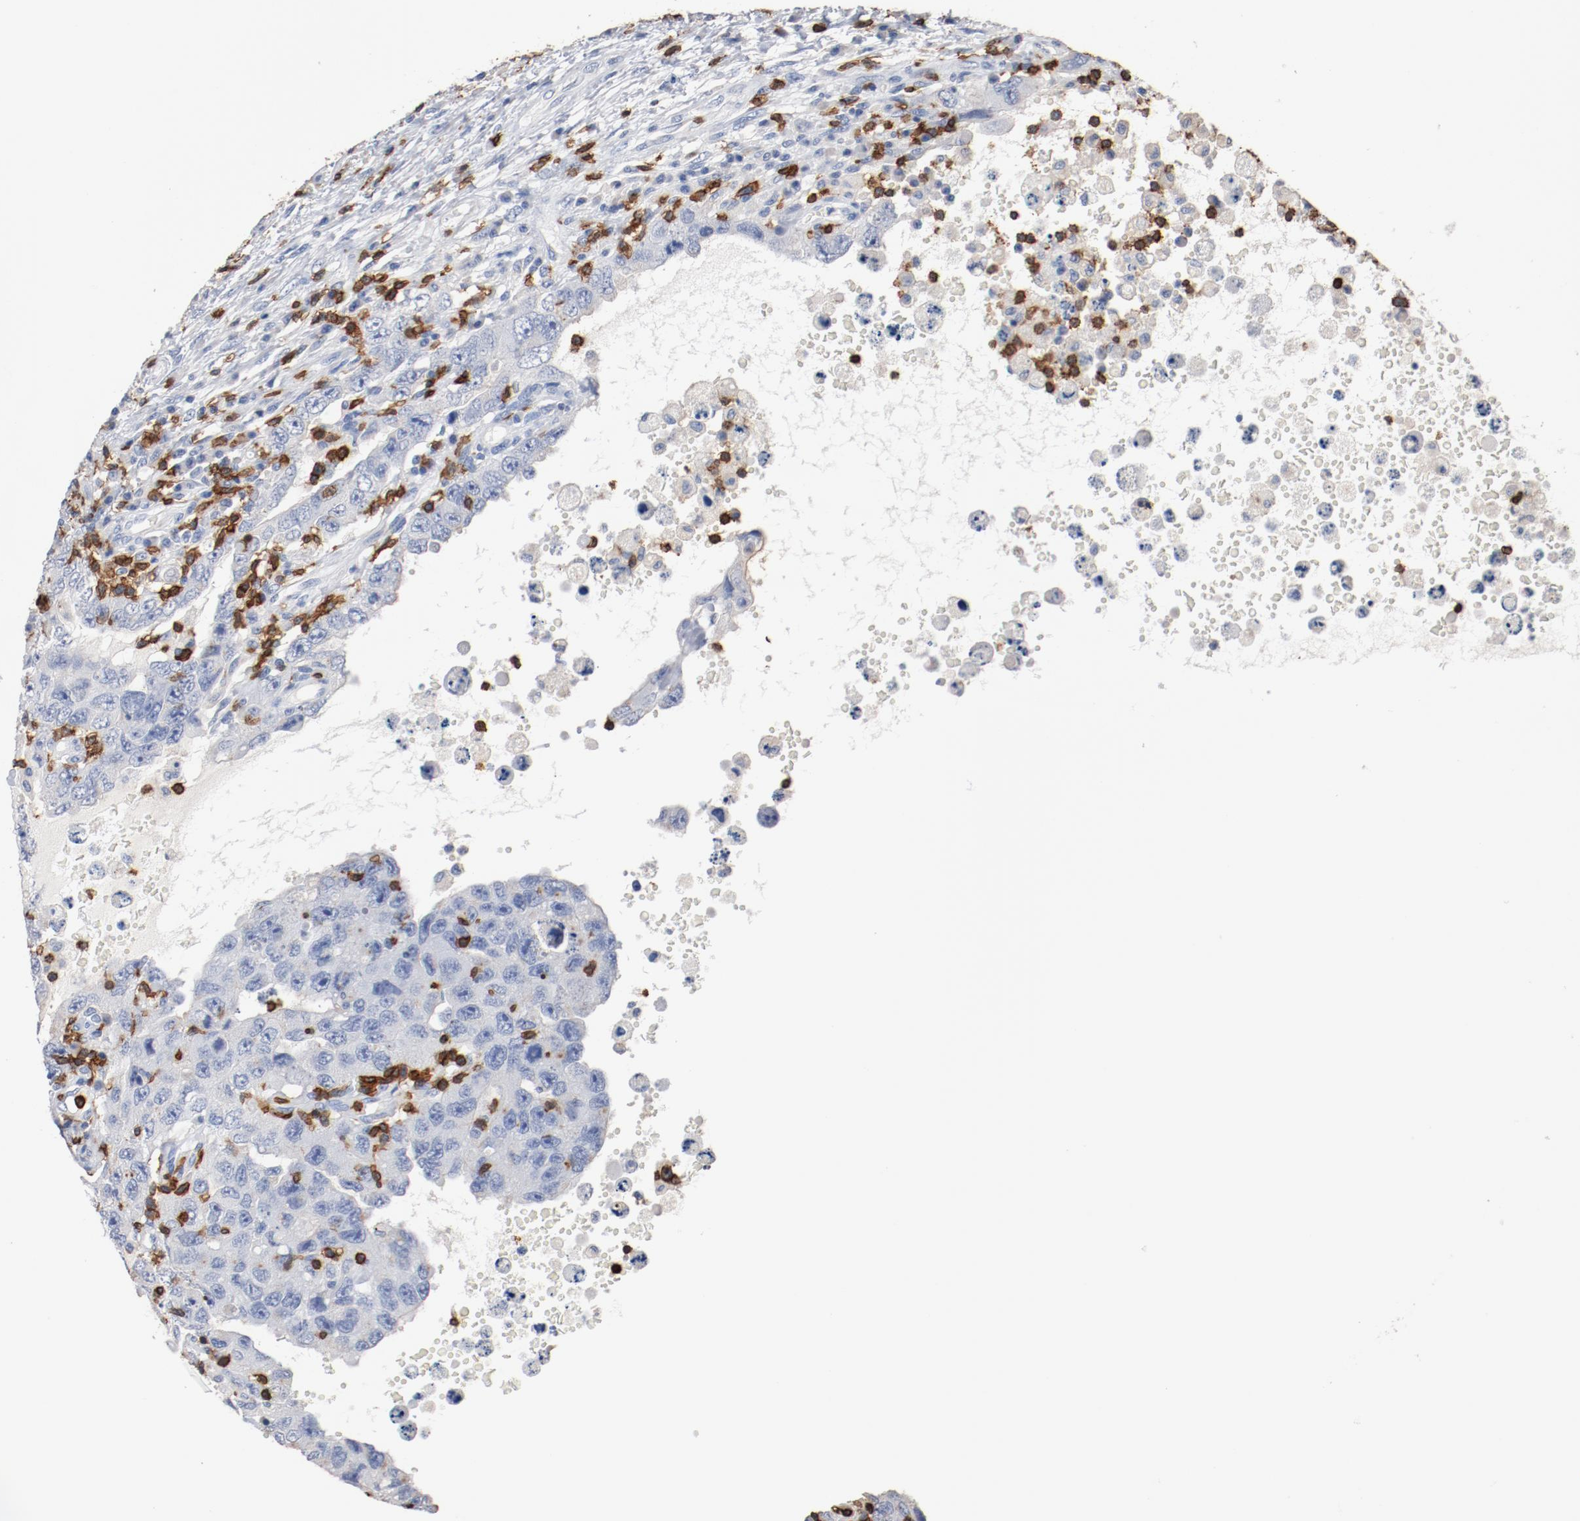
{"staining": {"intensity": "negative", "quantity": "none", "location": "none"}, "tissue": "testis cancer", "cell_type": "Tumor cells", "image_type": "cancer", "snomed": [{"axis": "morphology", "description": "Carcinoma, Embryonal, NOS"}, {"axis": "topography", "description": "Testis"}], "caption": "Testis cancer (embryonal carcinoma) was stained to show a protein in brown. There is no significant positivity in tumor cells.", "gene": "CD247", "patient": {"sex": "male", "age": 26}}